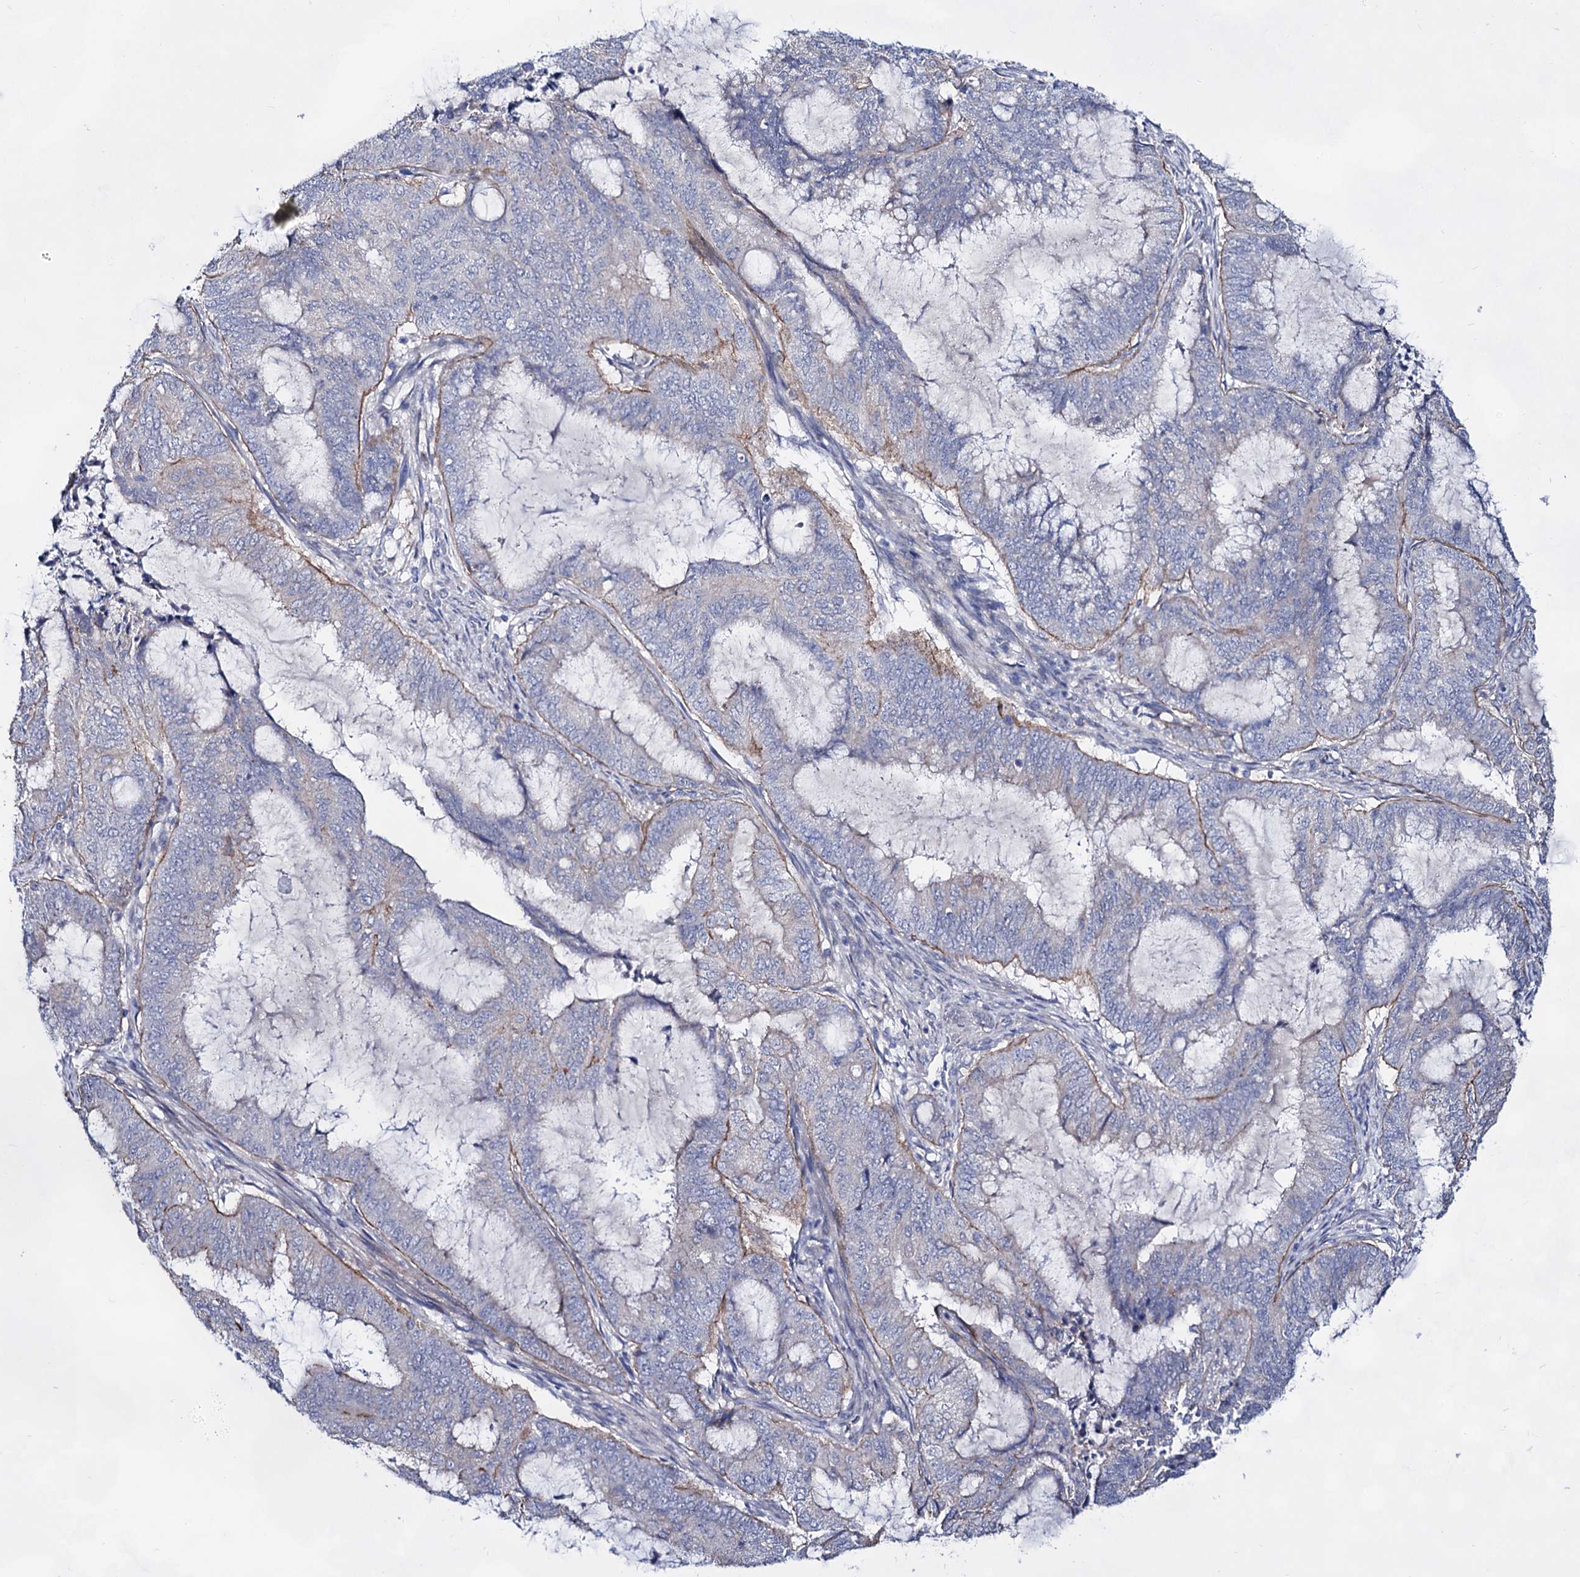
{"staining": {"intensity": "negative", "quantity": "none", "location": "none"}, "tissue": "endometrial cancer", "cell_type": "Tumor cells", "image_type": "cancer", "snomed": [{"axis": "morphology", "description": "Adenocarcinoma, NOS"}, {"axis": "topography", "description": "Endometrium"}], "caption": "Tumor cells are negative for protein expression in human adenocarcinoma (endometrial).", "gene": "PLIN1", "patient": {"sex": "female", "age": 51}}